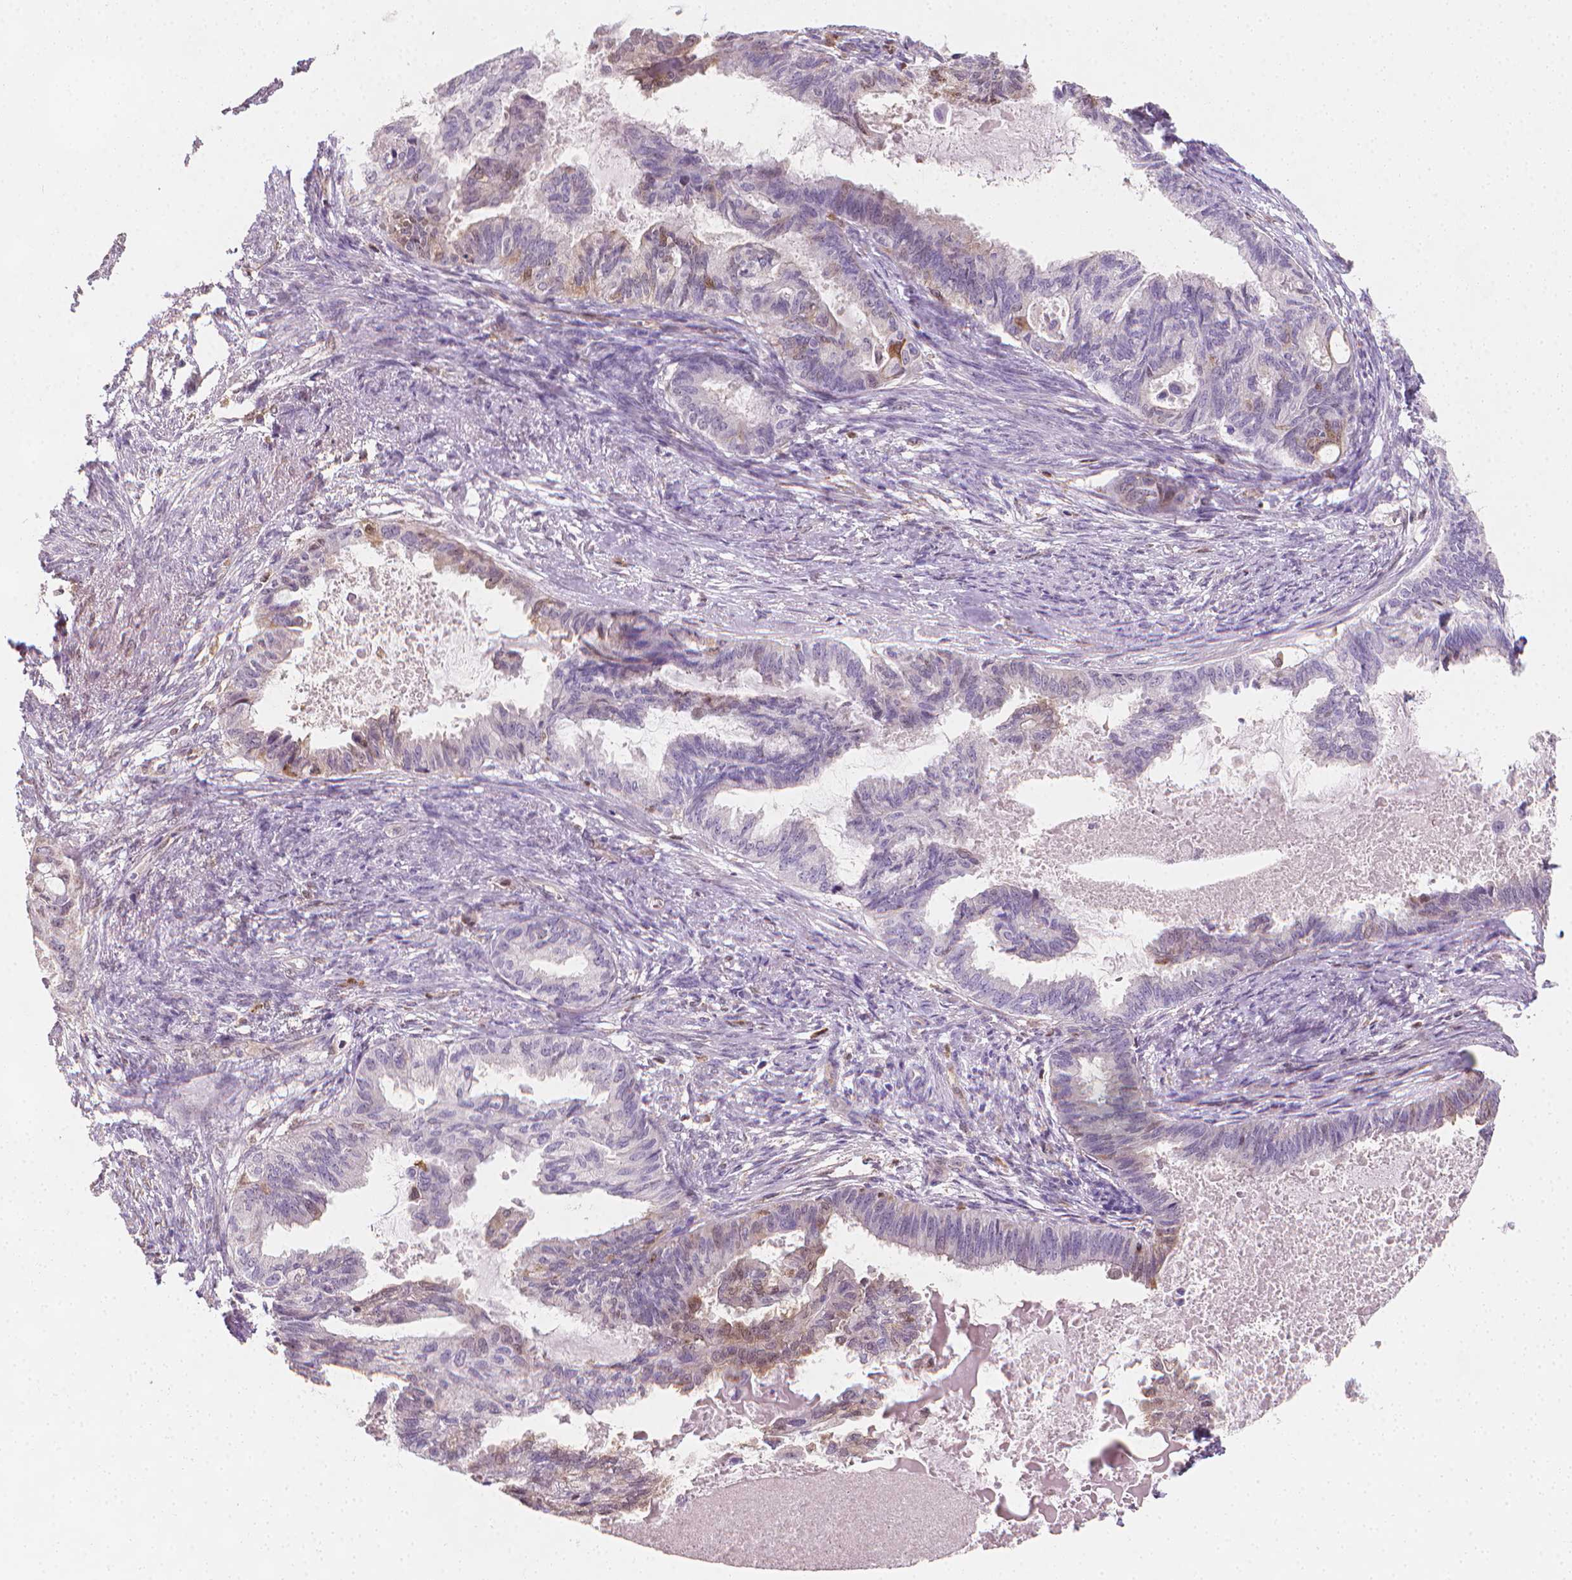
{"staining": {"intensity": "weak", "quantity": "<25%", "location": "nuclear"}, "tissue": "endometrial cancer", "cell_type": "Tumor cells", "image_type": "cancer", "snomed": [{"axis": "morphology", "description": "Adenocarcinoma, NOS"}, {"axis": "topography", "description": "Endometrium"}], "caption": "High magnification brightfield microscopy of endometrial adenocarcinoma stained with DAB (3,3'-diaminobenzidine) (brown) and counterstained with hematoxylin (blue): tumor cells show no significant expression. (DAB (3,3'-diaminobenzidine) immunohistochemistry (IHC) with hematoxylin counter stain).", "gene": "TNFAIP2", "patient": {"sex": "female", "age": 86}}